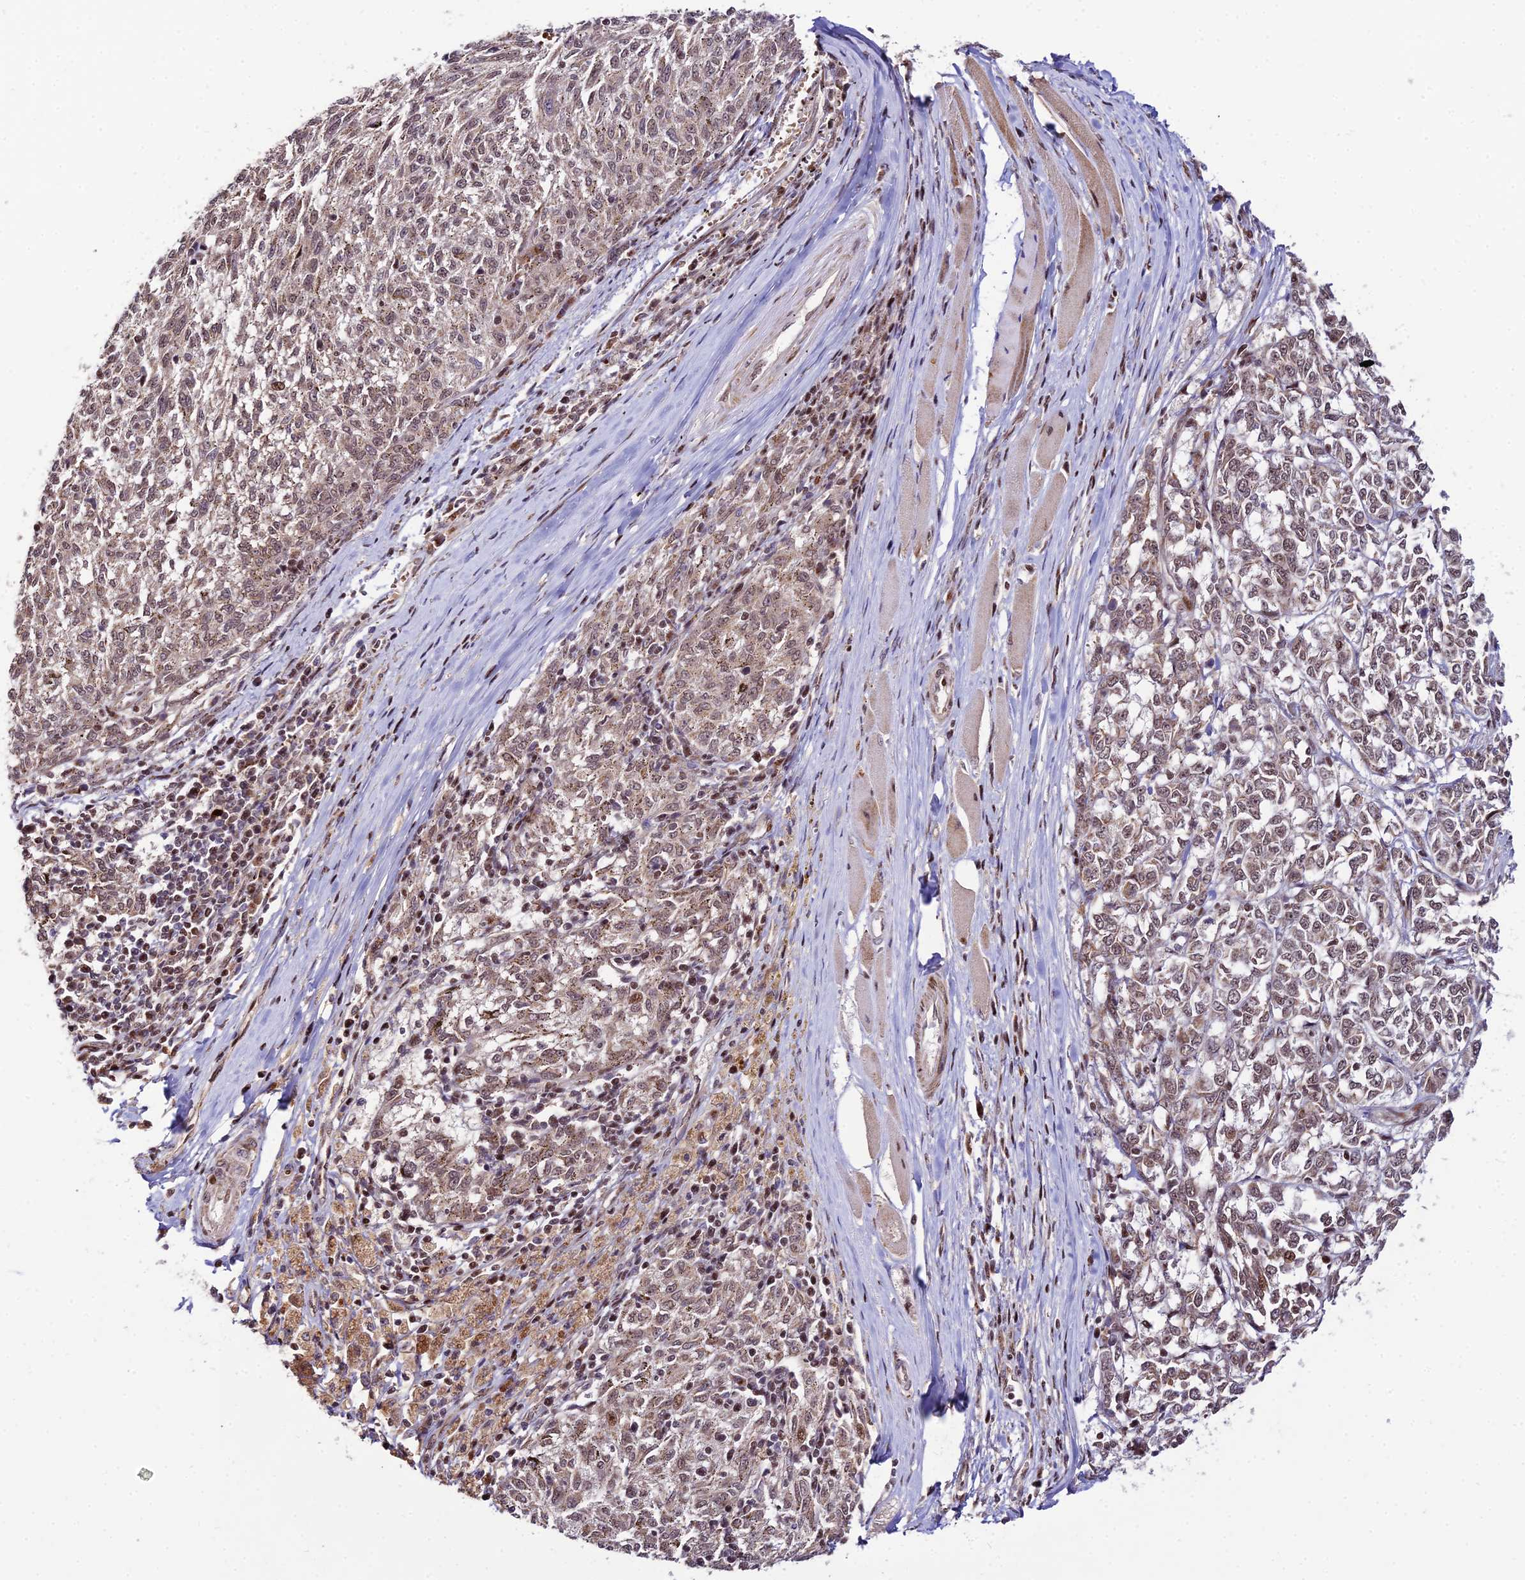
{"staining": {"intensity": "weak", "quantity": ">75%", "location": "nuclear"}, "tissue": "melanoma", "cell_type": "Tumor cells", "image_type": "cancer", "snomed": [{"axis": "morphology", "description": "Malignant melanoma, NOS"}, {"axis": "topography", "description": "Skin"}], "caption": "Melanoma was stained to show a protein in brown. There is low levels of weak nuclear staining in about >75% of tumor cells.", "gene": "CIB3", "patient": {"sex": "female", "age": 72}}